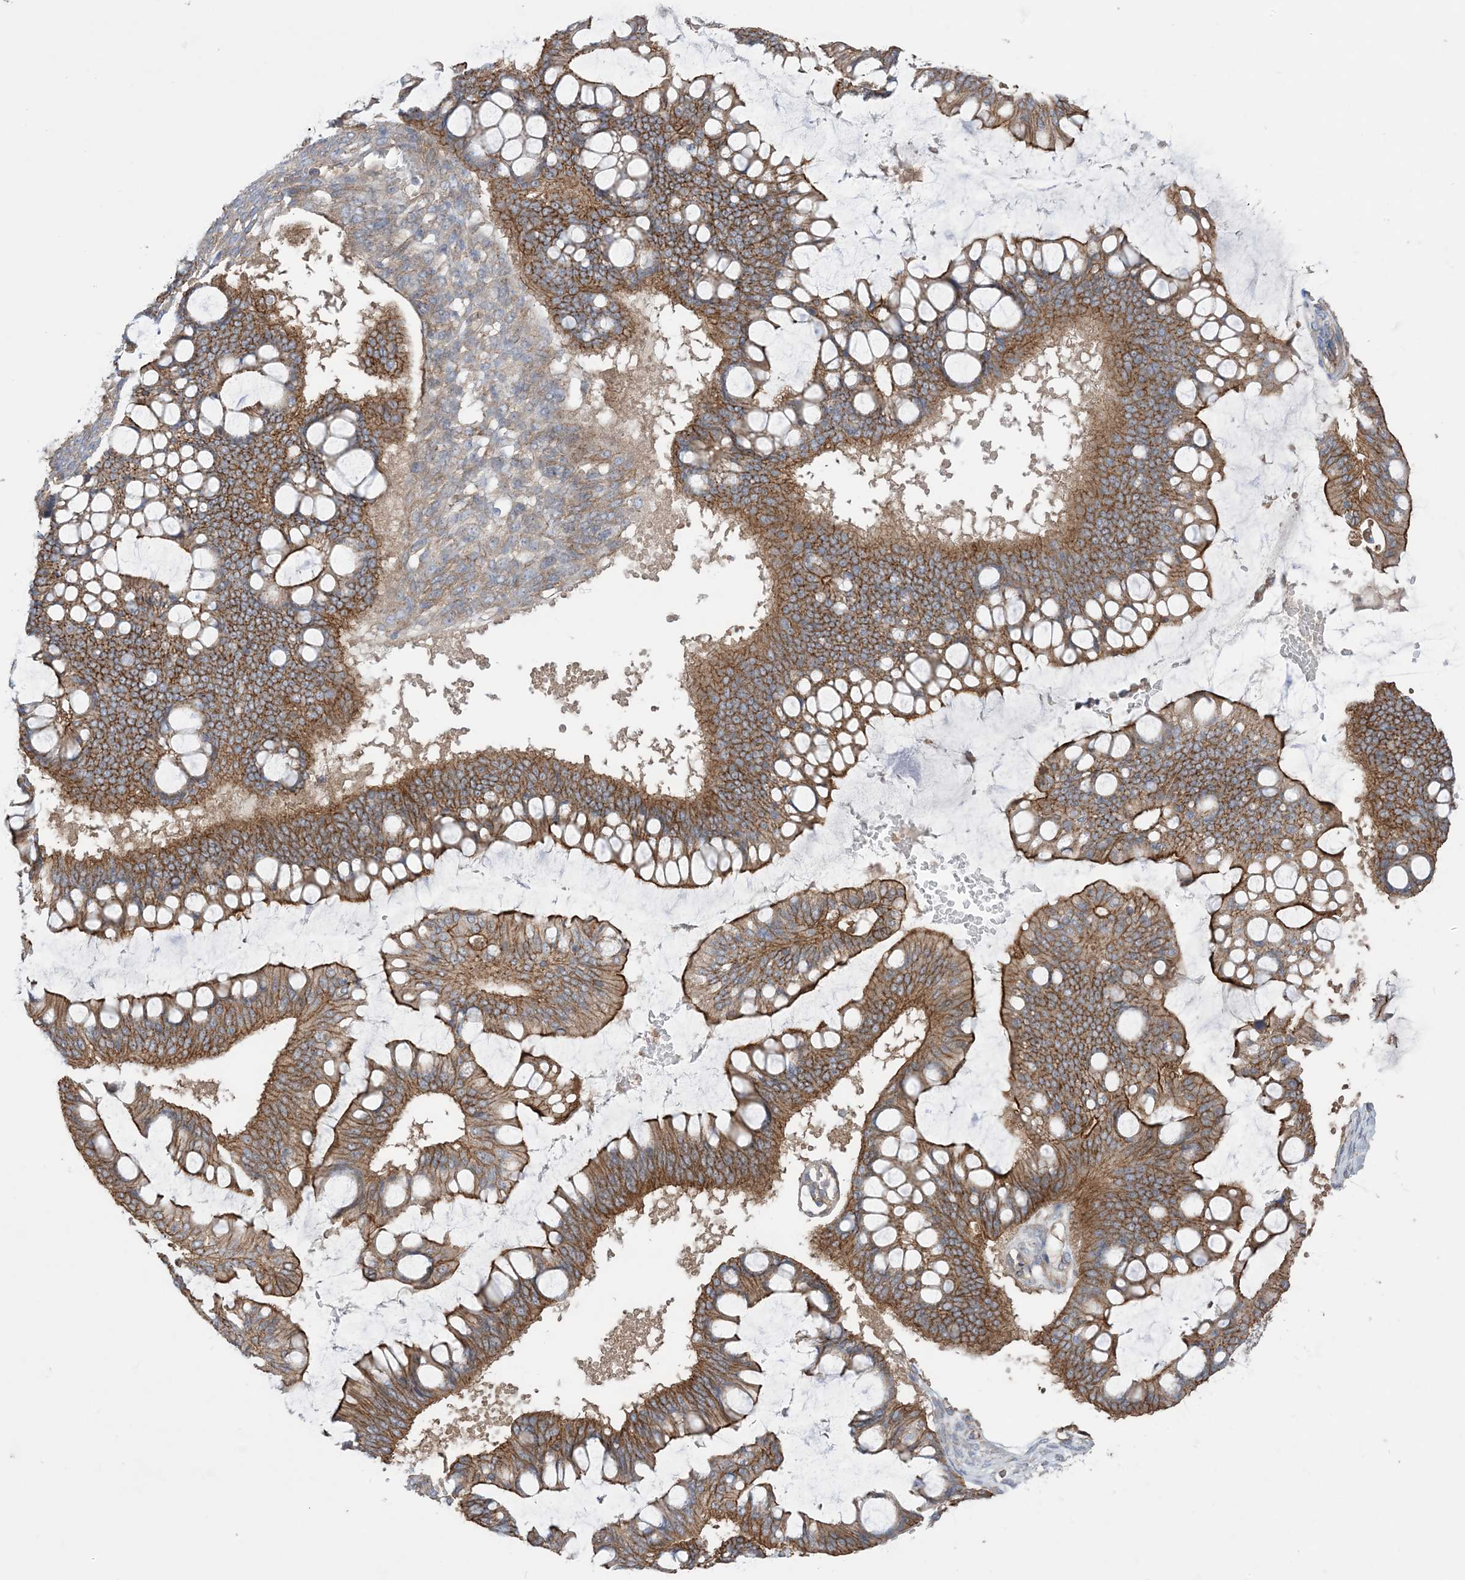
{"staining": {"intensity": "moderate", "quantity": ">75%", "location": "cytoplasmic/membranous"}, "tissue": "ovarian cancer", "cell_type": "Tumor cells", "image_type": "cancer", "snomed": [{"axis": "morphology", "description": "Cystadenocarcinoma, mucinous, NOS"}, {"axis": "topography", "description": "Ovary"}], "caption": "The photomicrograph demonstrates staining of ovarian cancer (mucinous cystadenocarcinoma), revealing moderate cytoplasmic/membranous protein staining (brown color) within tumor cells.", "gene": "CCNY", "patient": {"sex": "female", "age": 73}}